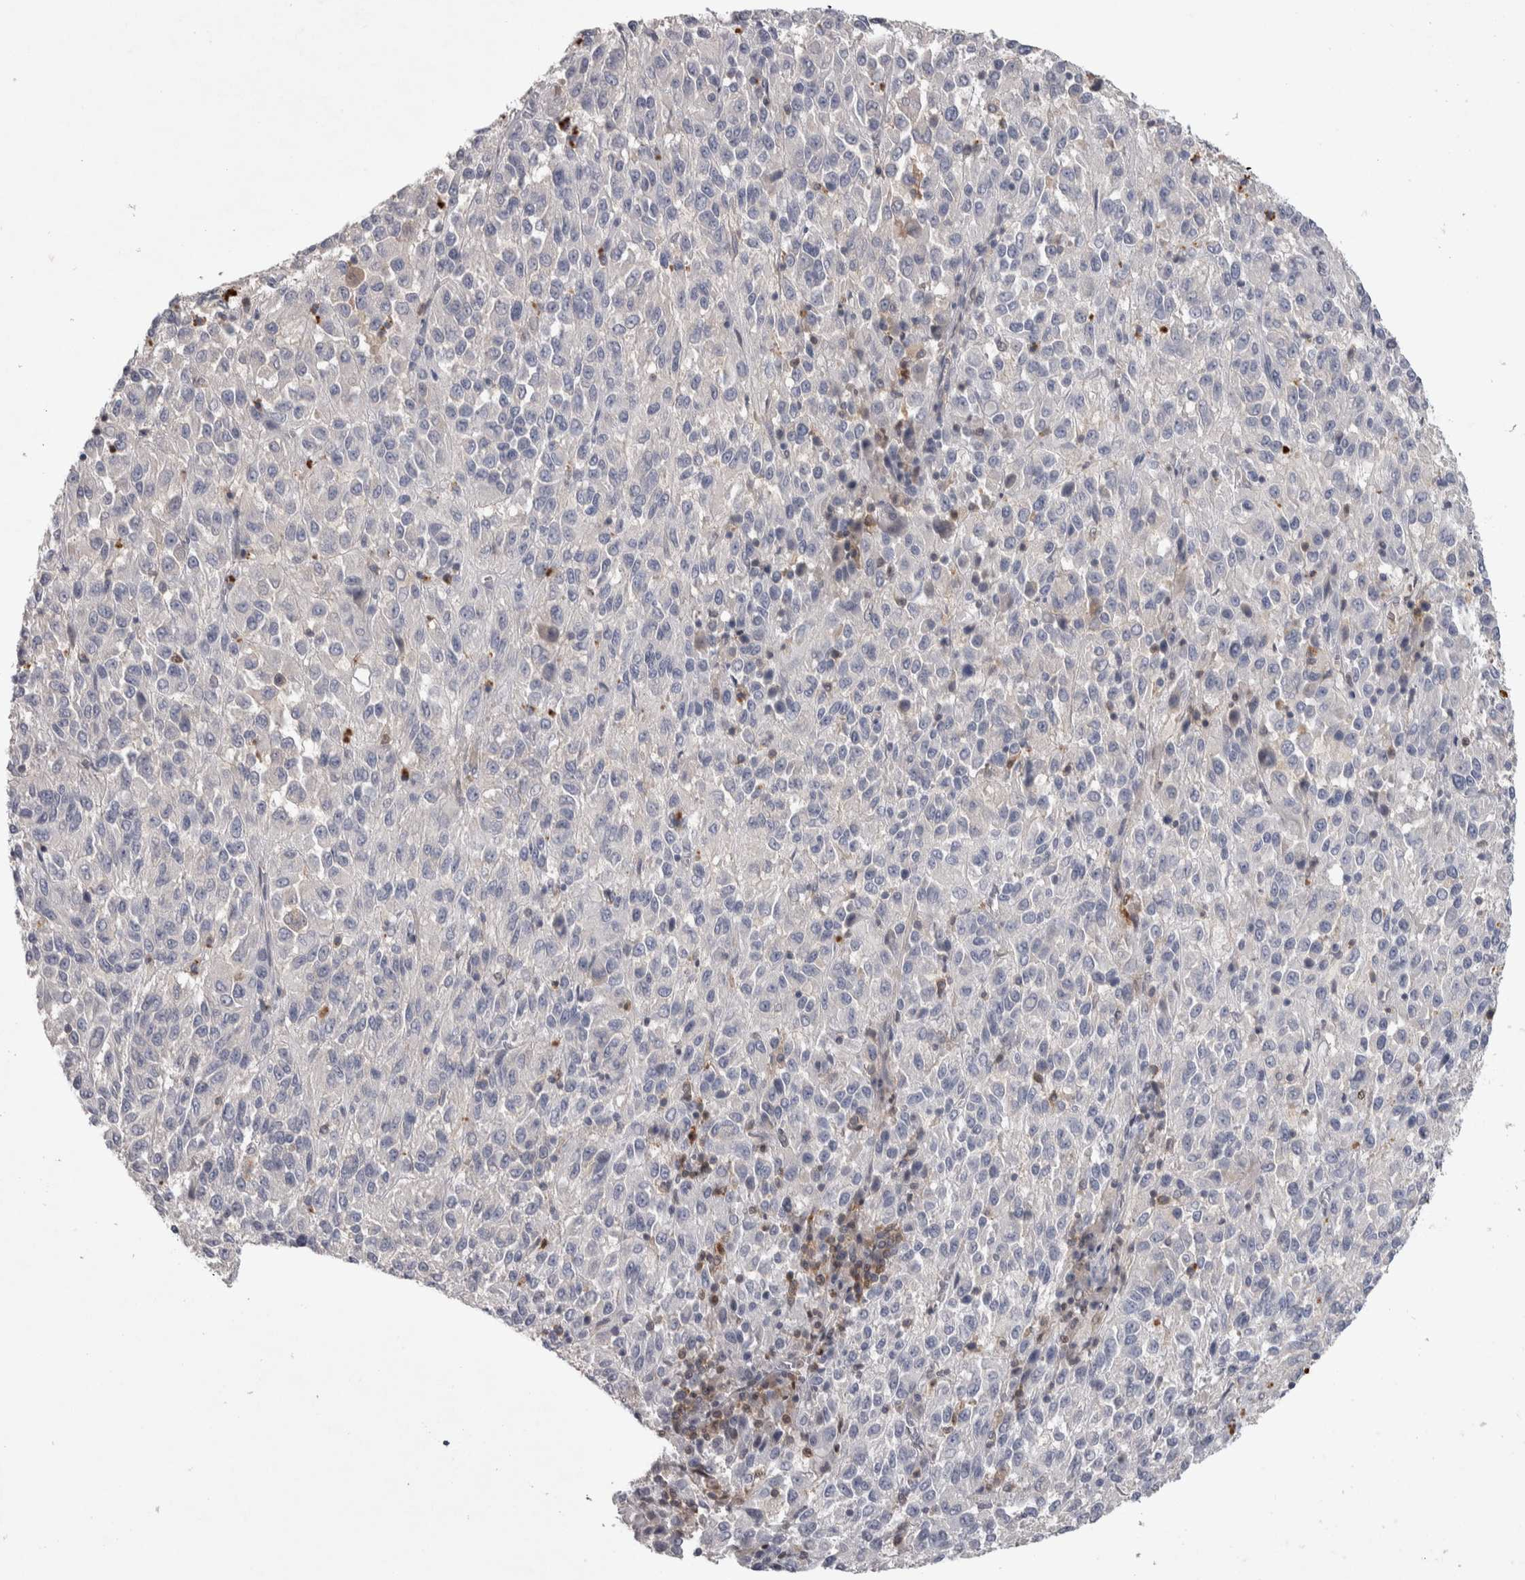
{"staining": {"intensity": "negative", "quantity": "none", "location": "none"}, "tissue": "melanoma", "cell_type": "Tumor cells", "image_type": "cancer", "snomed": [{"axis": "morphology", "description": "Malignant melanoma, Metastatic site"}, {"axis": "topography", "description": "Lung"}], "caption": "Image shows no protein positivity in tumor cells of melanoma tissue.", "gene": "NFKB2", "patient": {"sex": "male", "age": 64}}